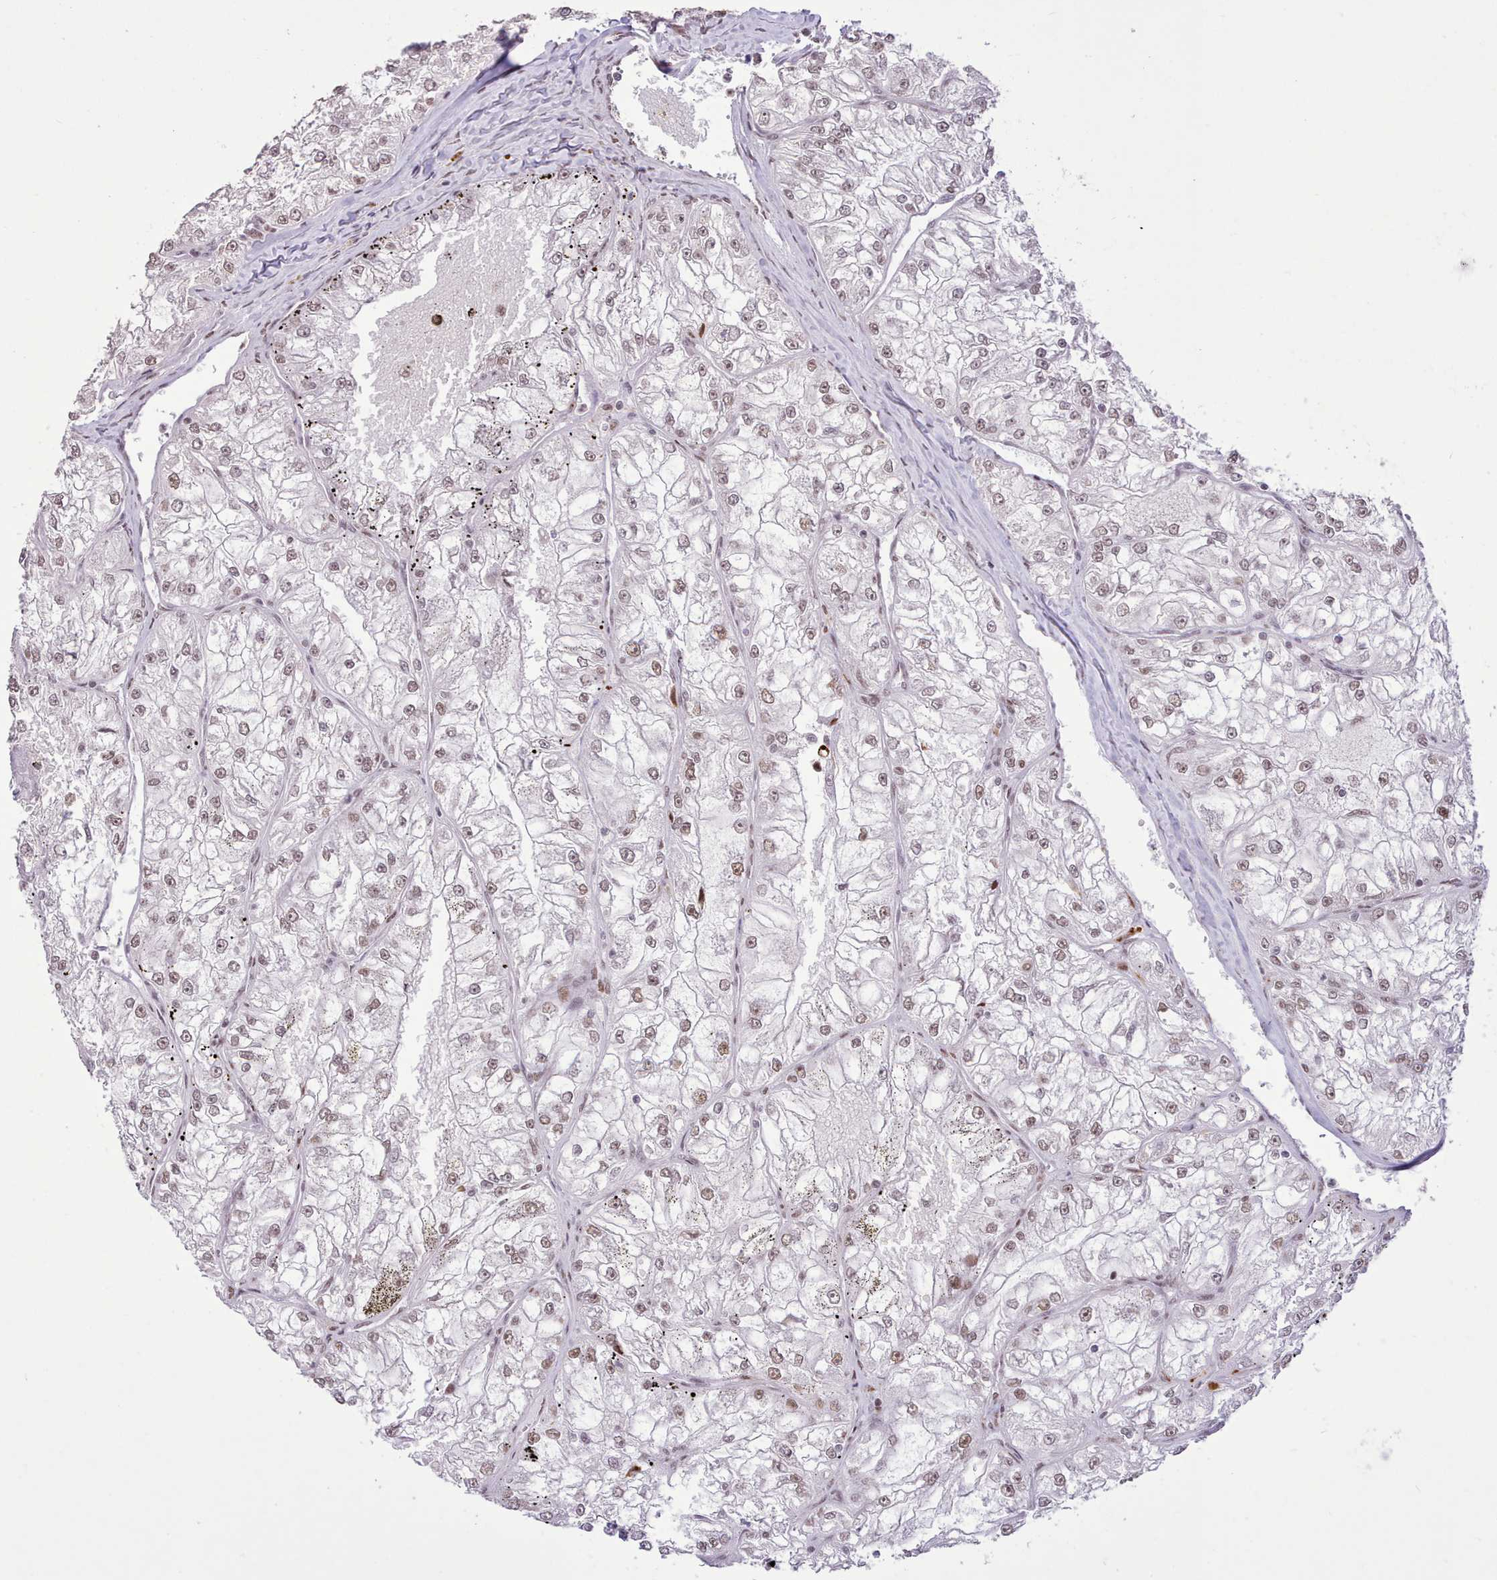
{"staining": {"intensity": "weak", "quantity": "25%-75%", "location": "nuclear"}, "tissue": "renal cancer", "cell_type": "Tumor cells", "image_type": "cancer", "snomed": [{"axis": "morphology", "description": "Adenocarcinoma, NOS"}, {"axis": "topography", "description": "Kidney"}], "caption": "The immunohistochemical stain highlights weak nuclear positivity in tumor cells of renal adenocarcinoma tissue.", "gene": "TAF15", "patient": {"sex": "female", "age": 72}}